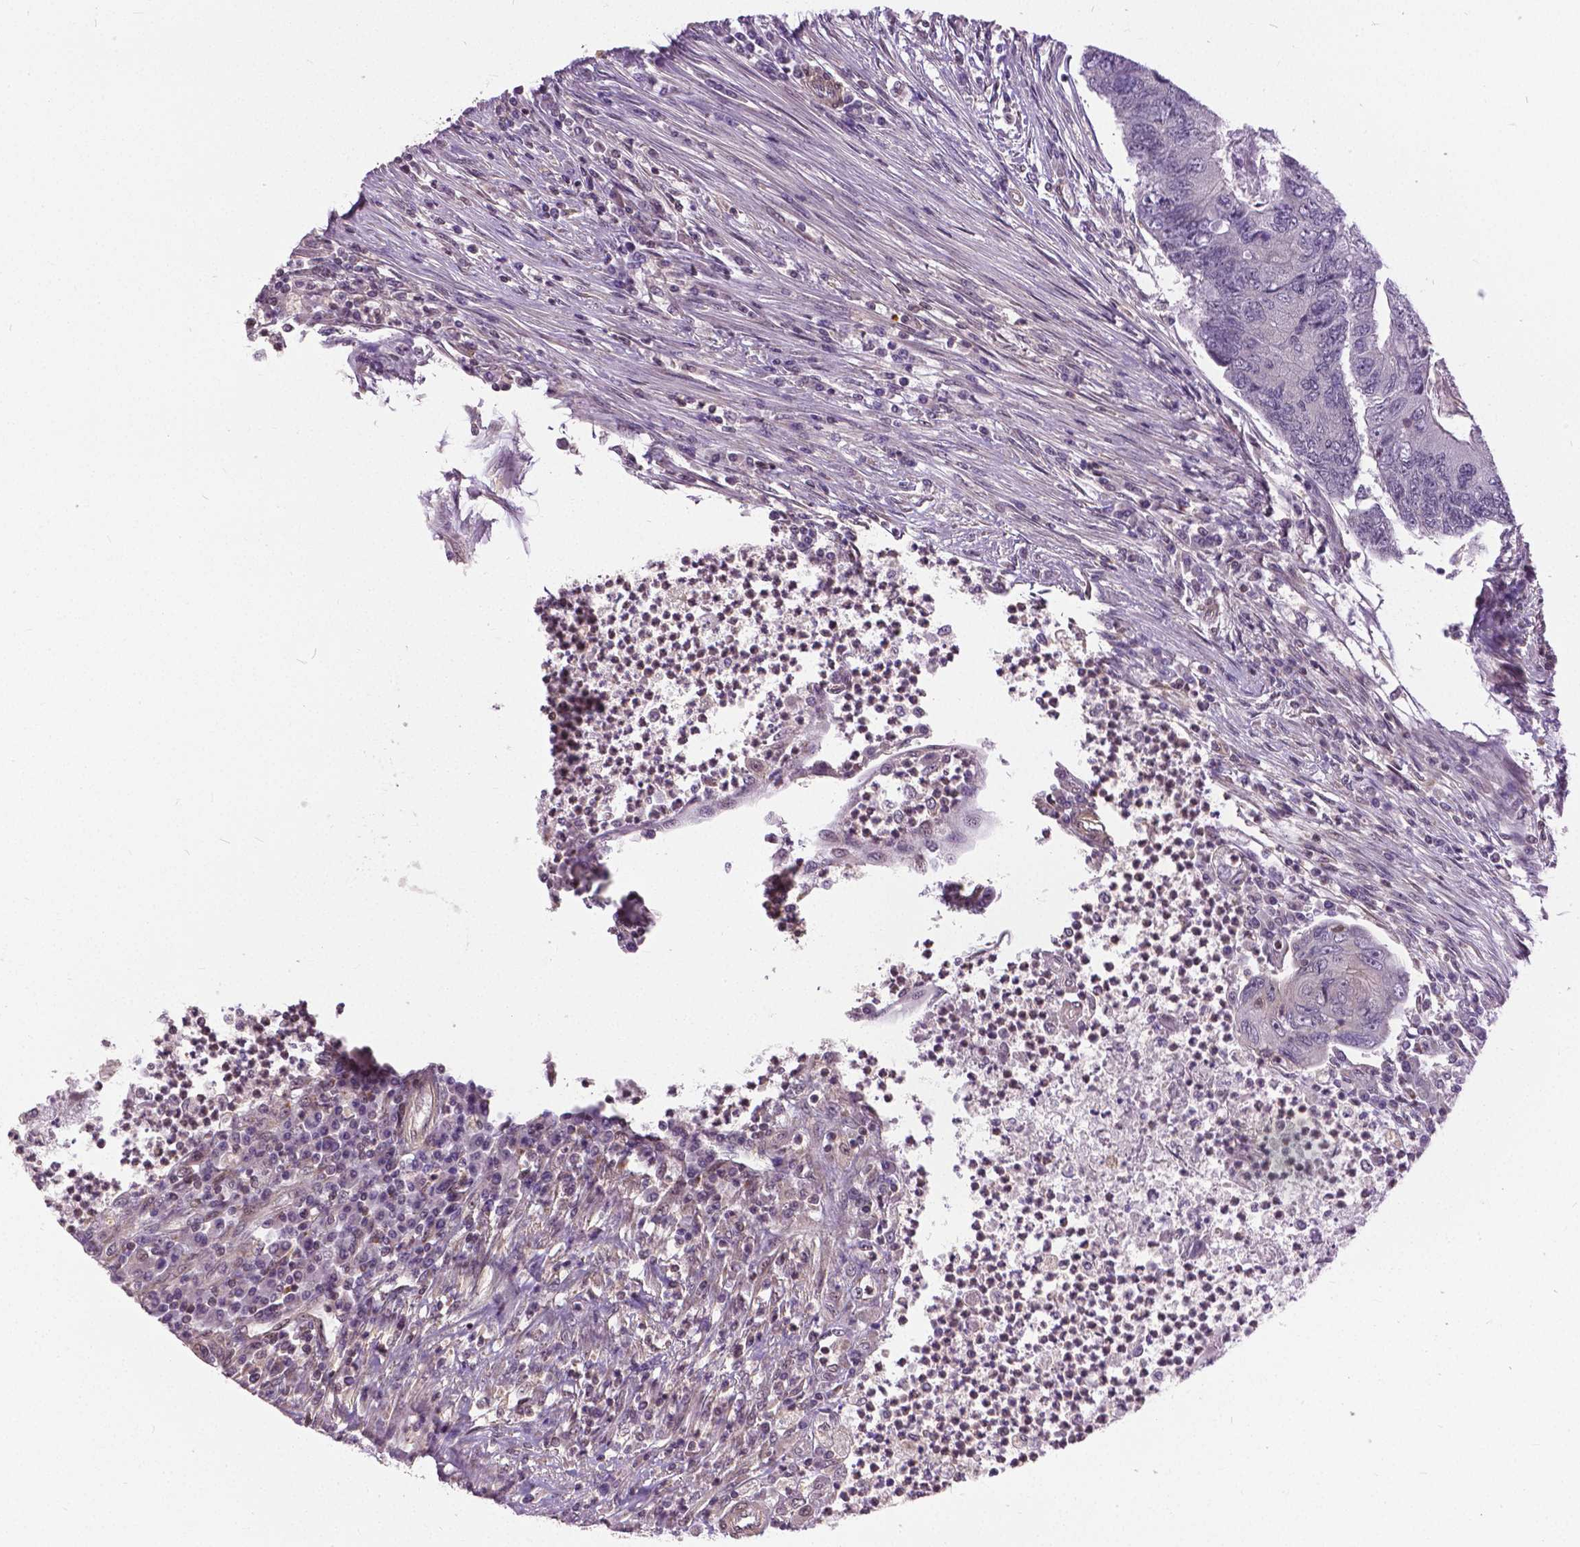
{"staining": {"intensity": "negative", "quantity": "none", "location": "none"}, "tissue": "colorectal cancer", "cell_type": "Tumor cells", "image_type": "cancer", "snomed": [{"axis": "morphology", "description": "Adenocarcinoma, NOS"}, {"axis": "topography", "description": "Colon"}], "caption": "Colorectal cancer (adenocarcinoma) was stained to show a protein in brown. There is no significant expression in tumor cells.", "gene": "ANXA13", "patient": {"sex": "female", "age": 67}}